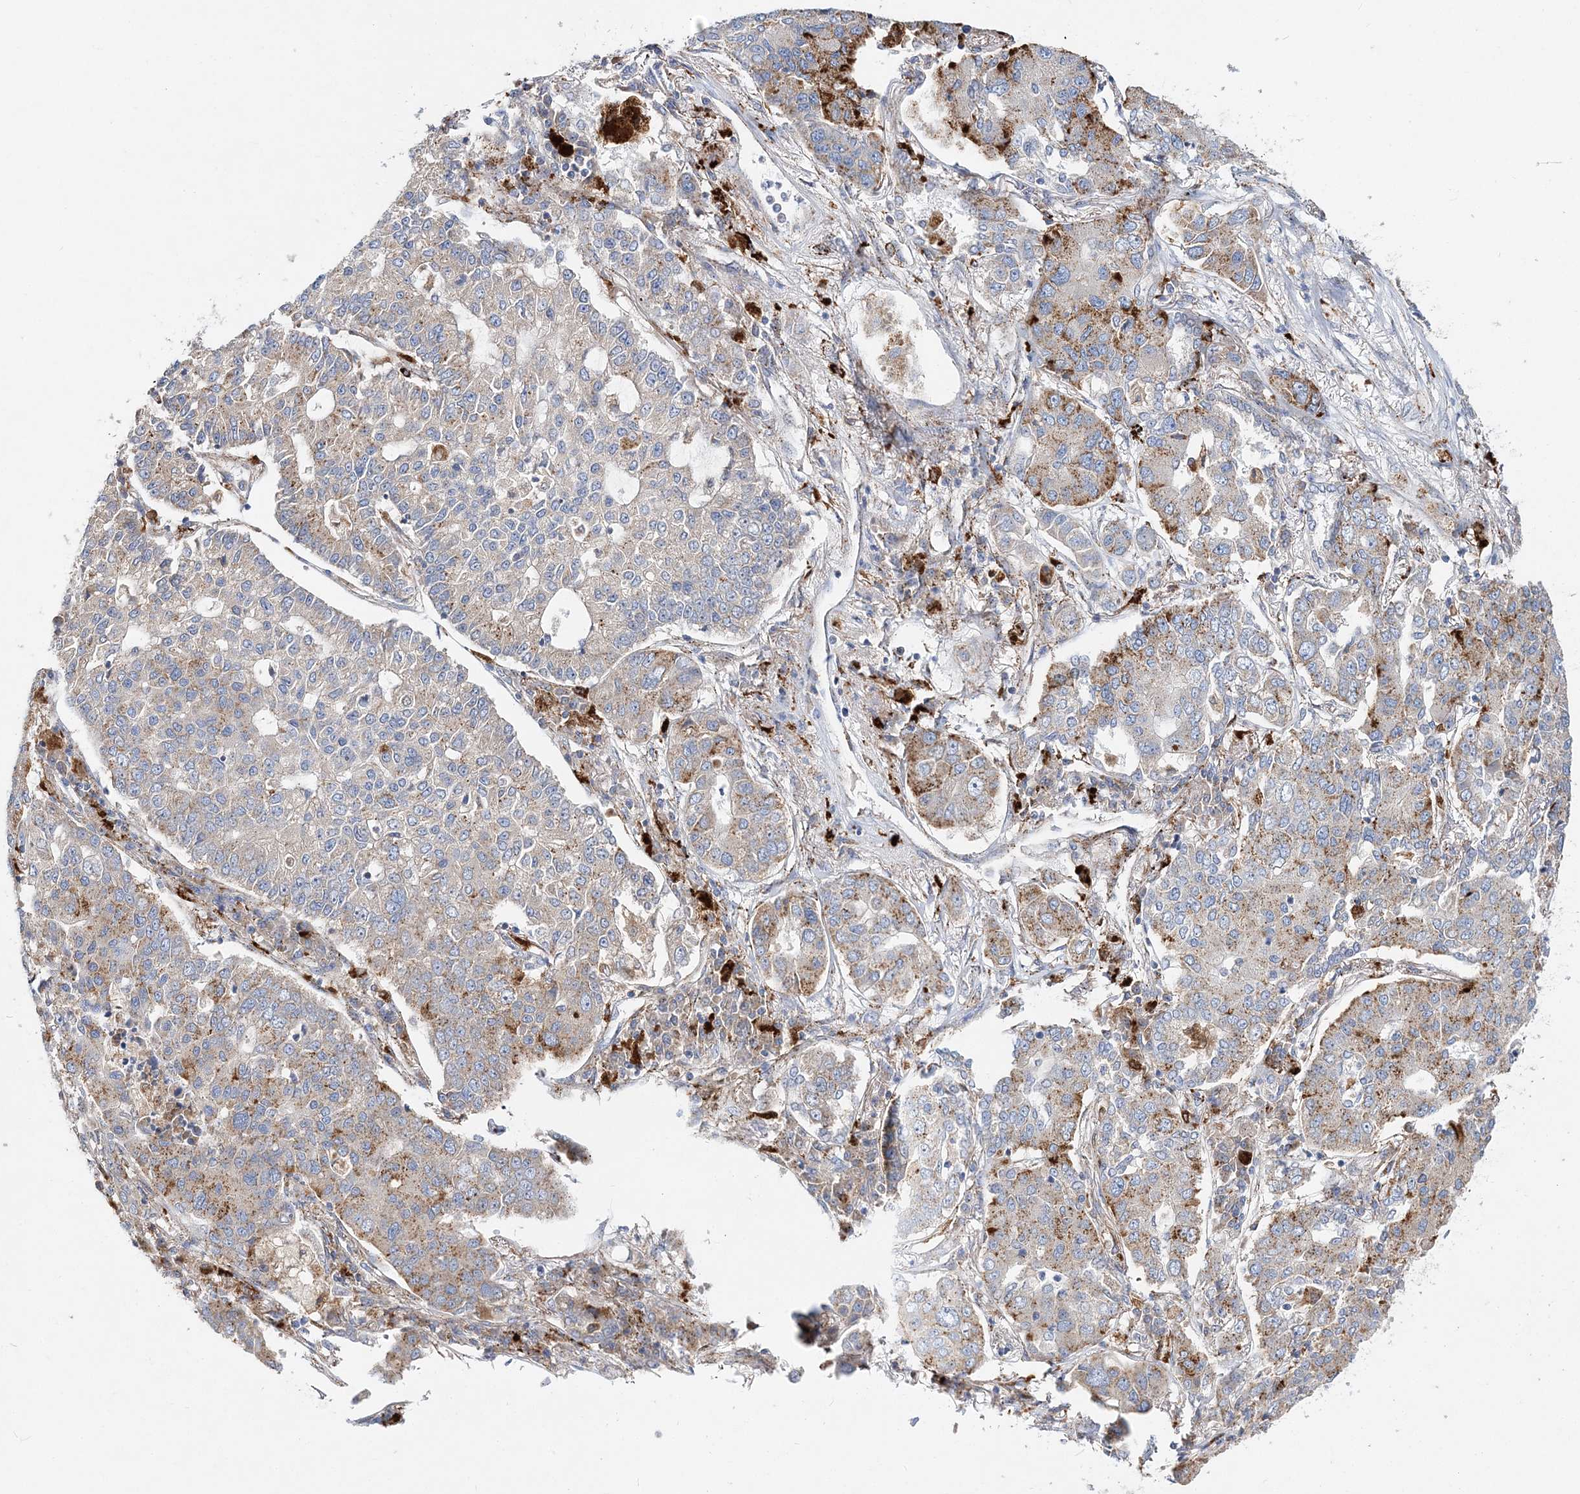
{"staining": {"intensity": "moderate", "quantity": ">75%", "location": "cytoplasmic/membranous"}, "tissue": "lung cancer", "cell_type": "Tumor cells", "image_type": "cancer", "snomed": [{"axis": "morphology", "description": "Adenocarcinoma, NOS"}, {"axis": "topography", "description": "Lung"}], "caption": "Immunohistochemical staining of human adenocarcinoma (lung) displays medium levels of moderate cytoplasmic/membranous protein expression in approximately >75% of tumor cells.", "gene": "C3orf38", "patient": {"sex": "male", "age": 49}}